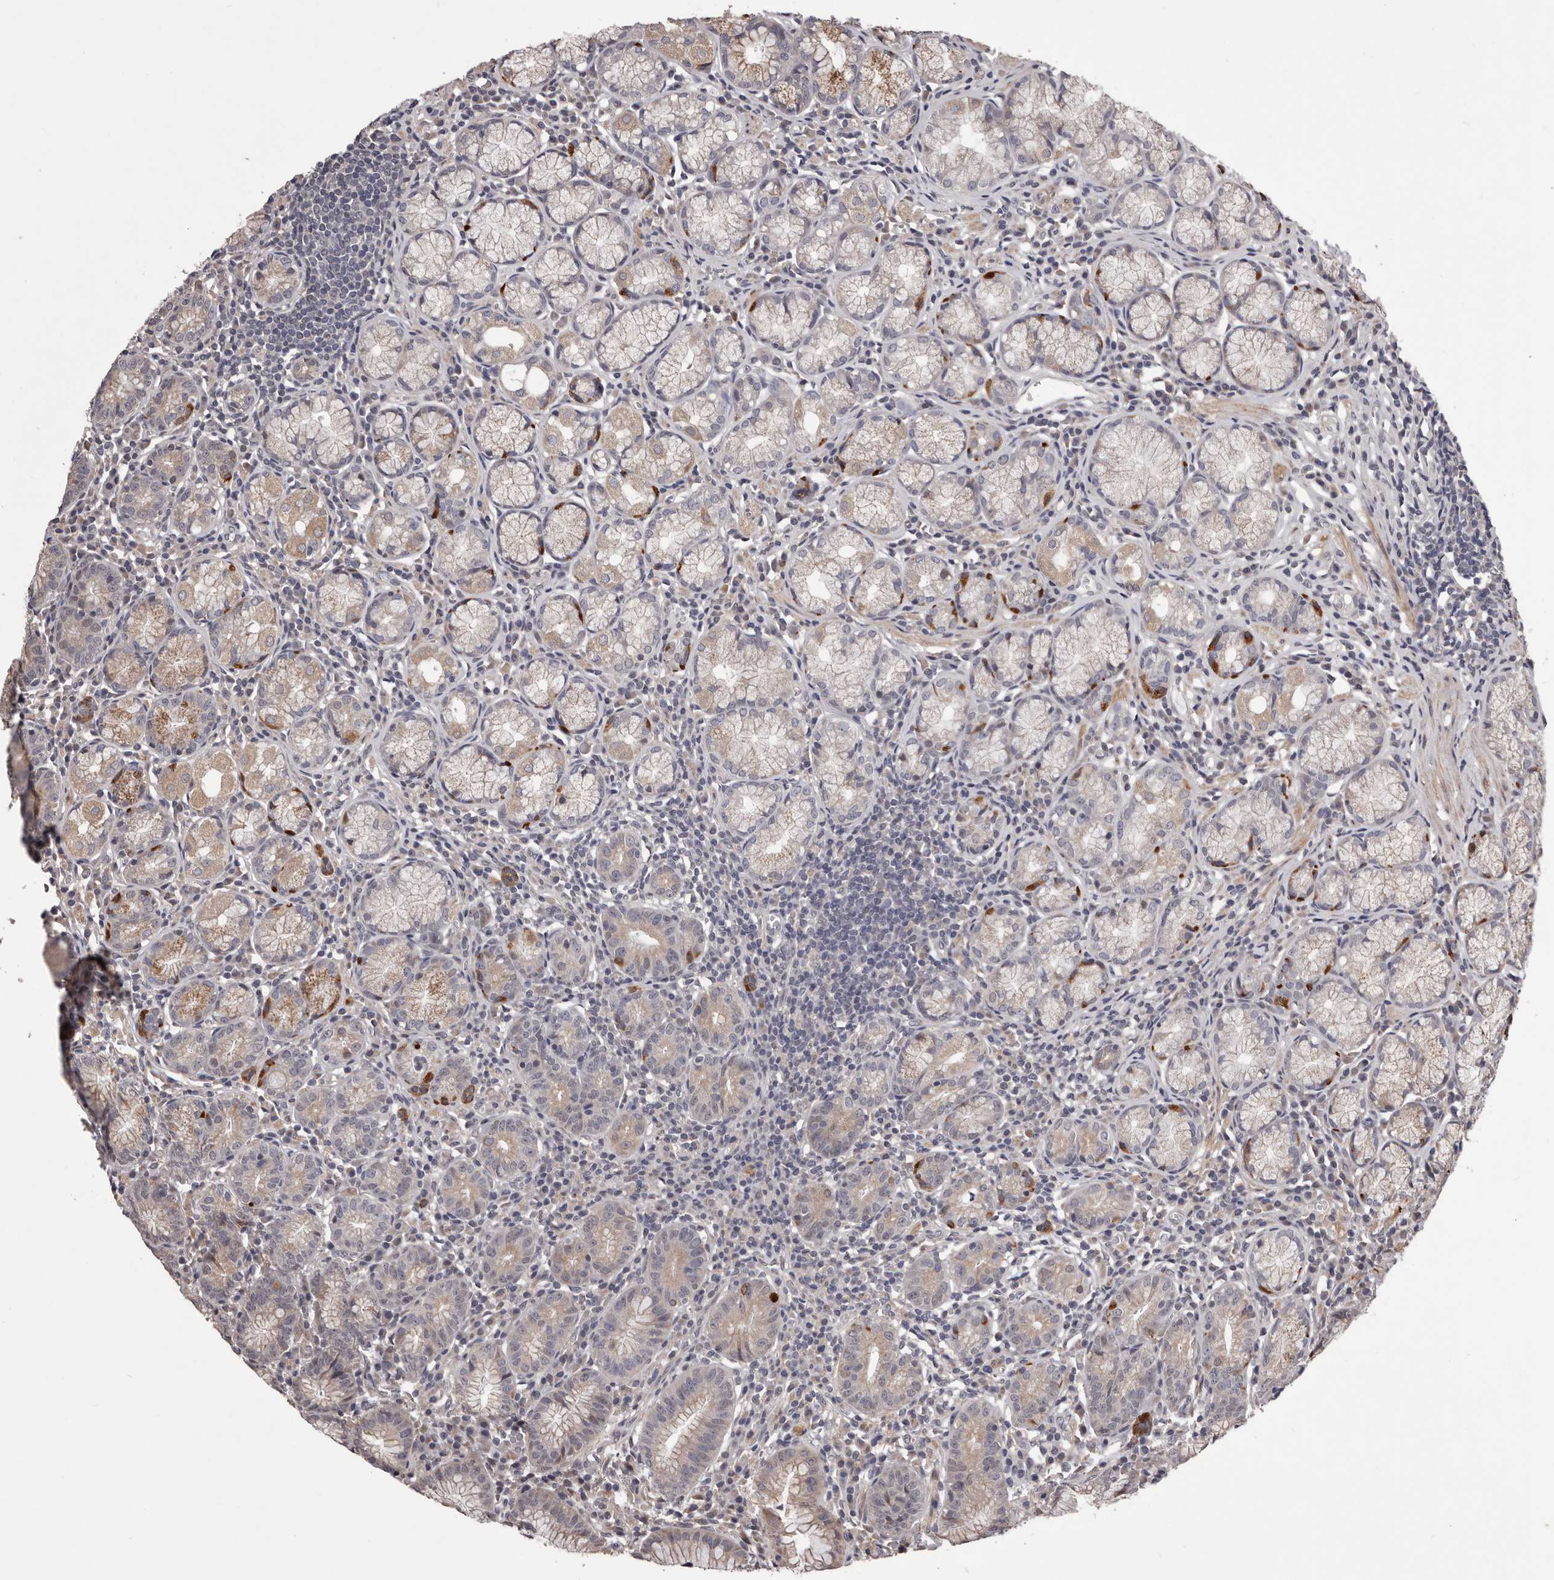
{"staining": {"intensity": "weak", "quantity": "<25%", "location": "cytoplasmic/membranous"}, "tissue": "stomach", "cell_type": "Glandular cells", "image_type": "normal", "snomed": [{"axis": "morphology", "description": "Normal tissue, NOS"}, {"axis": "topography", "description": "Stomach"}], "caption": "High power microscopy photomicrograph of an IHC image of unremarkable stomach, revealing no significant expression in glandular cells.", "gene": "CELF3", "patient": {"sex": "male", "age": 55}}